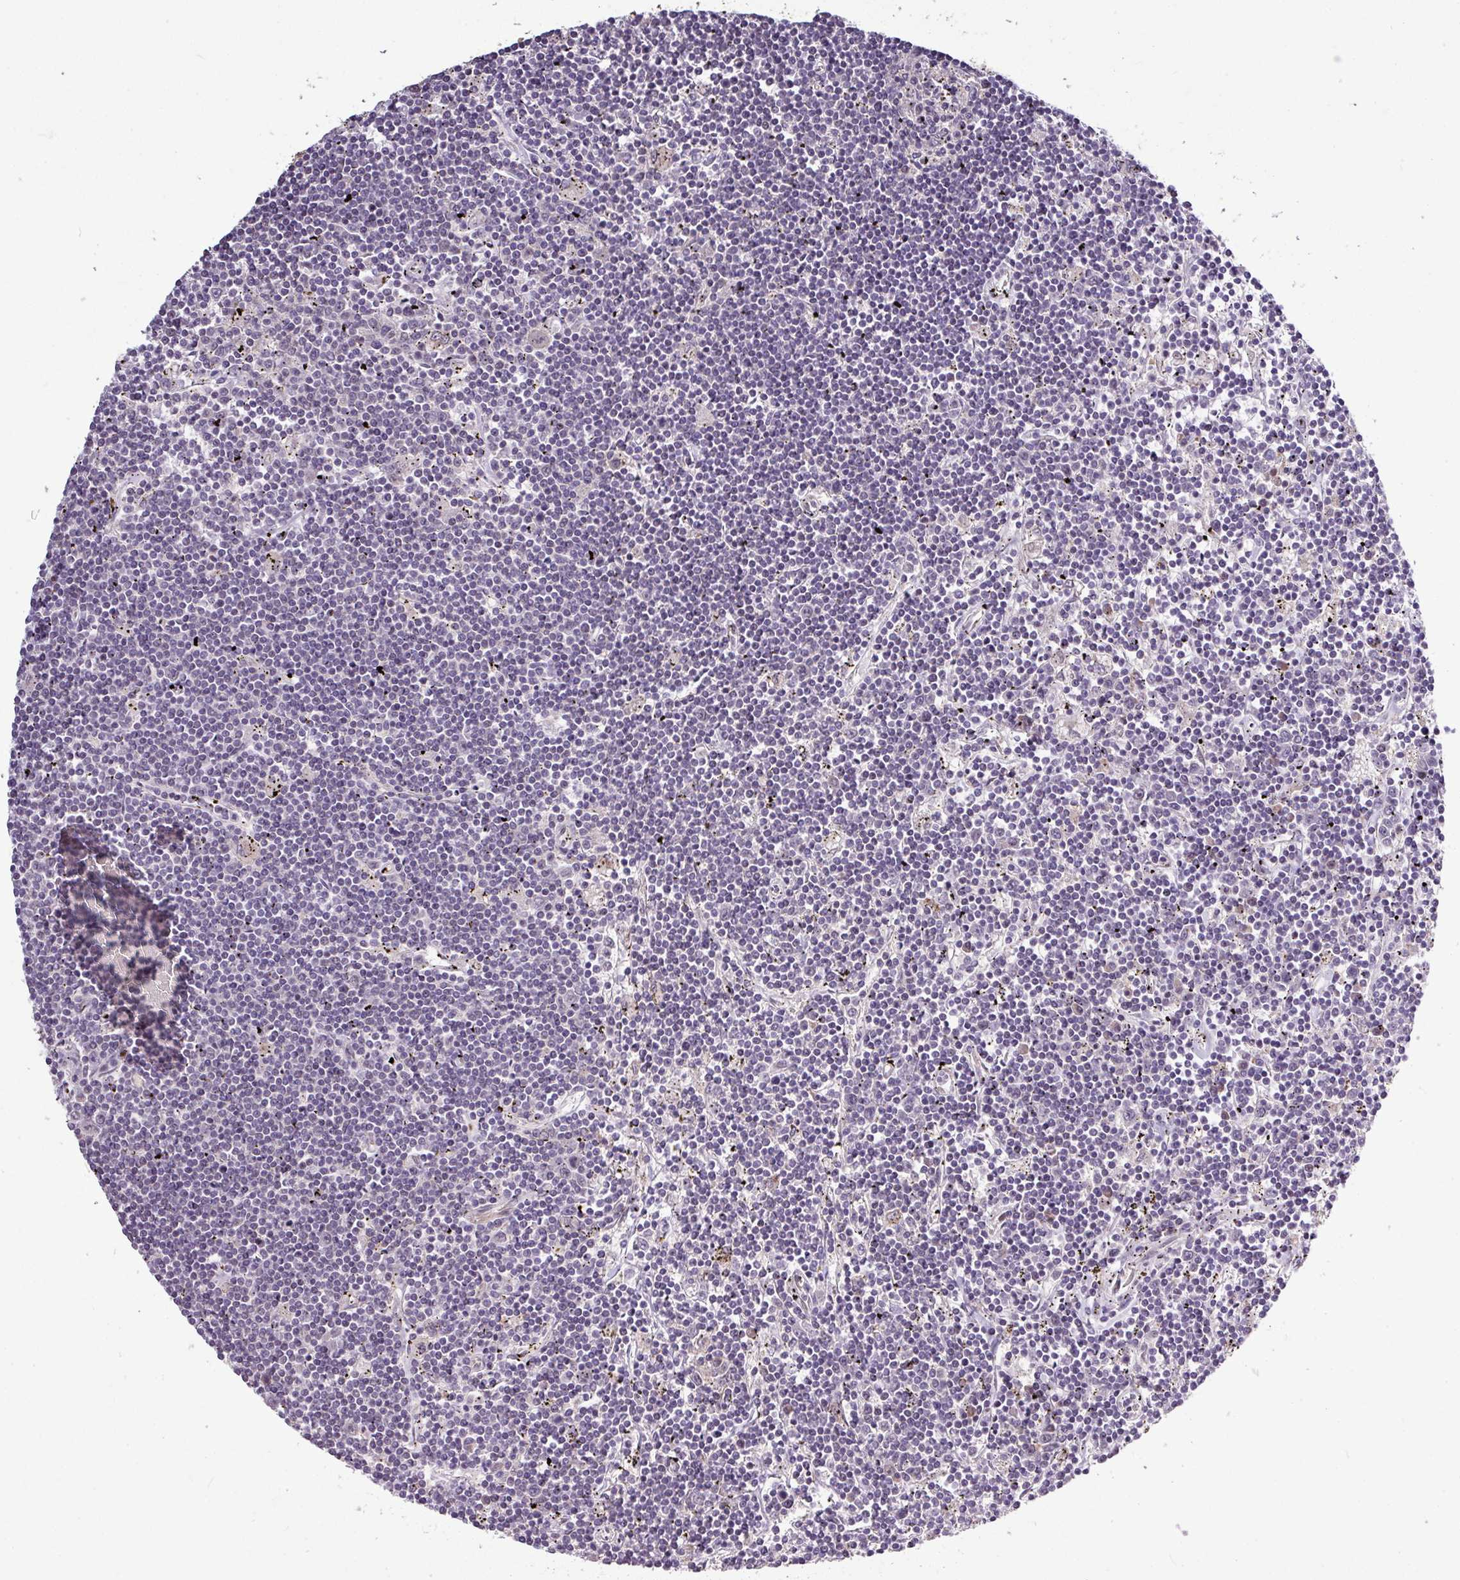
{"staining": {"intensity": "negative", "quantity": "none", "location": "none"}, "tissue": "lymphoma", "cell_type": "Tumor cells", "image_type": "cancer", "snomed": [{"axis": "morphology", "description": "Malignant lymphoma, non-Hodgkin's type, Low grade"}, {"axis": "topography", "description": "Spleen"}], "caption": "Tumor cells are negative for protein expression in human malignant lymphoma, non-Hodgkin's type (low-grade).", "gene": "SKIC2", "patient": {"sex": "male", "age": 76}}